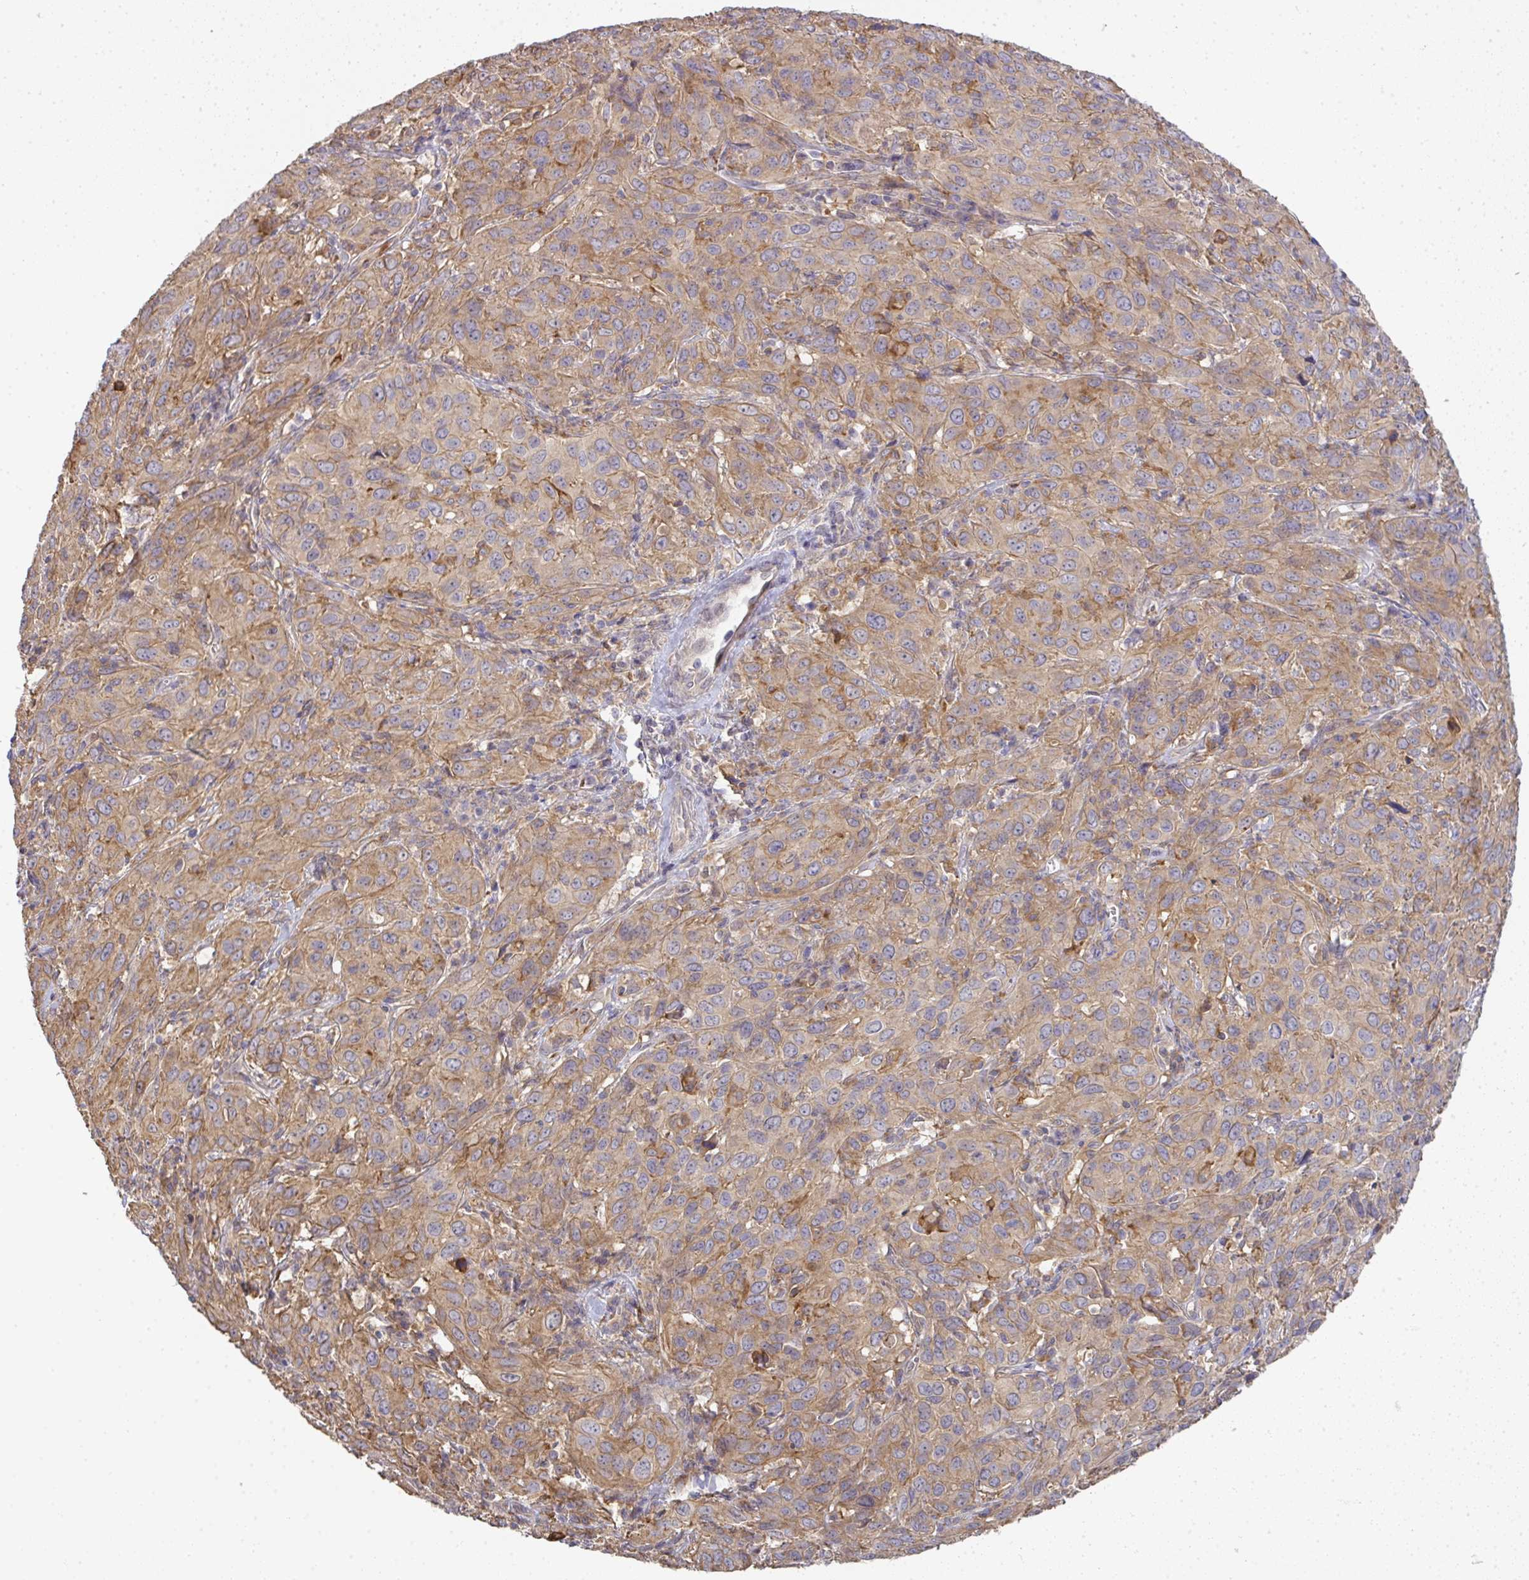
{"staining": {"intensity": "moderate", "quantity": ">75%", "location": "cytoplasmic/membranous"}, "tissue": "cervical cancer", "cell_type": "Tumor cells", "image_type": "cancer", "snomed": [{"axis": "morphology", "description": "Normal tissue, NOS"}, {"axis": "morphology", "description": "Squamous cell carcinoma, NOS"}, {"axis": "topography", "description": "Cervix"}], "caption": "Cervical cancer stained for a protein demonstrates moderate cytoplasmic/membranous positivity in tumor cells.", "gene": "EEF1AKMT1", "patient": {"sex": "female", "age": 51}}